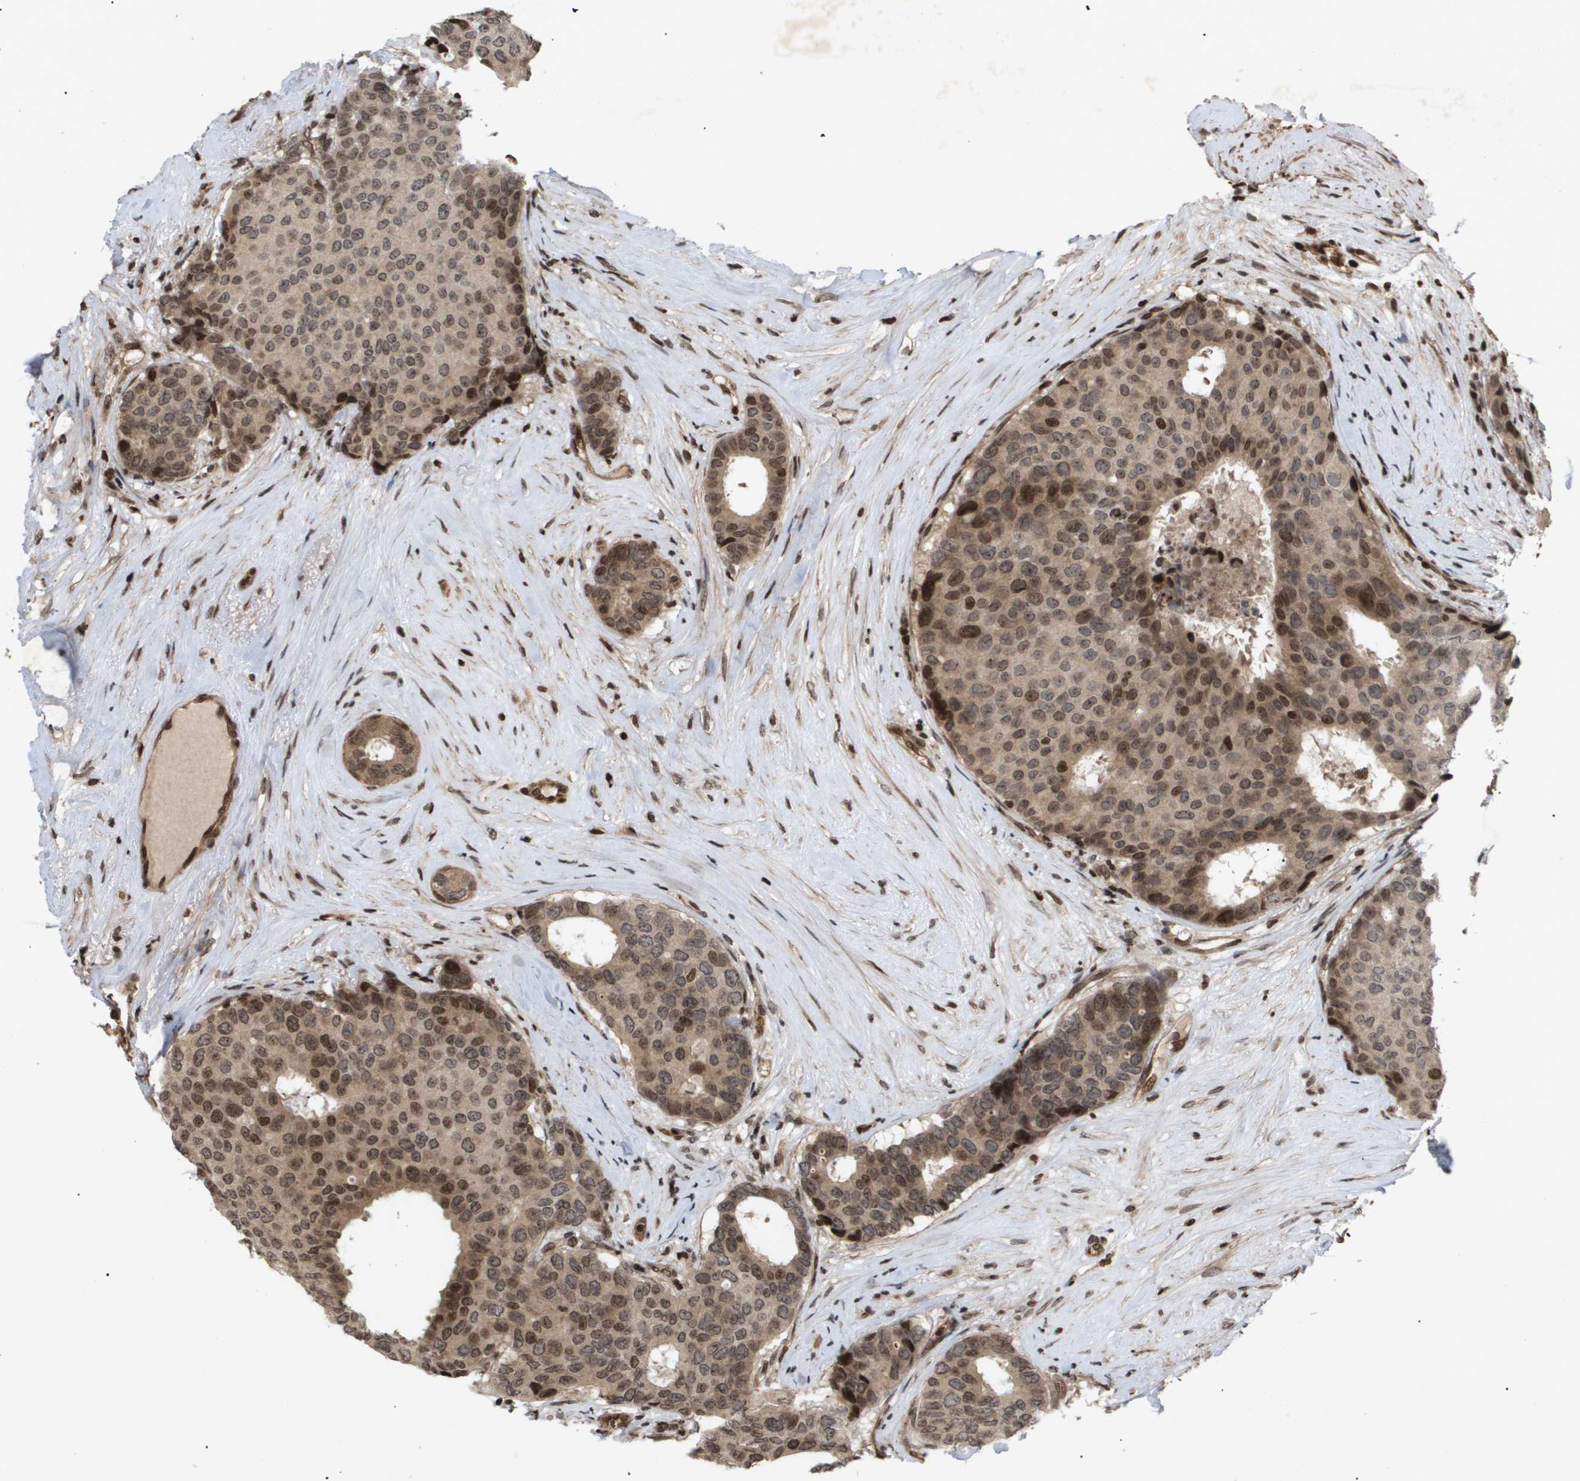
{"staining": {"intensity": "moderate", "quantity": ">75%", "location": "cytoplasmic/membranous,nuclear"}, "tissue": "breast cancer", "cell_type": "Tumor cells", "image_type": "cancer", "snomed": [{"axis": "morphology", "description": "Duct carcinoma"}, {"axis": "topography", "description": "Breast"}], "caption": "Immunohistochemical staining of breast cancer (invasive ductal carcinoma) reveals moderate cytoplasmic/membranous and nuclear protein staining in about >75% of tumor cells. The protein is shown in brown color, while the nuclei are stained blue.", "gene": "HSPA6", "patient": {"sex": "female", "age": 75}}